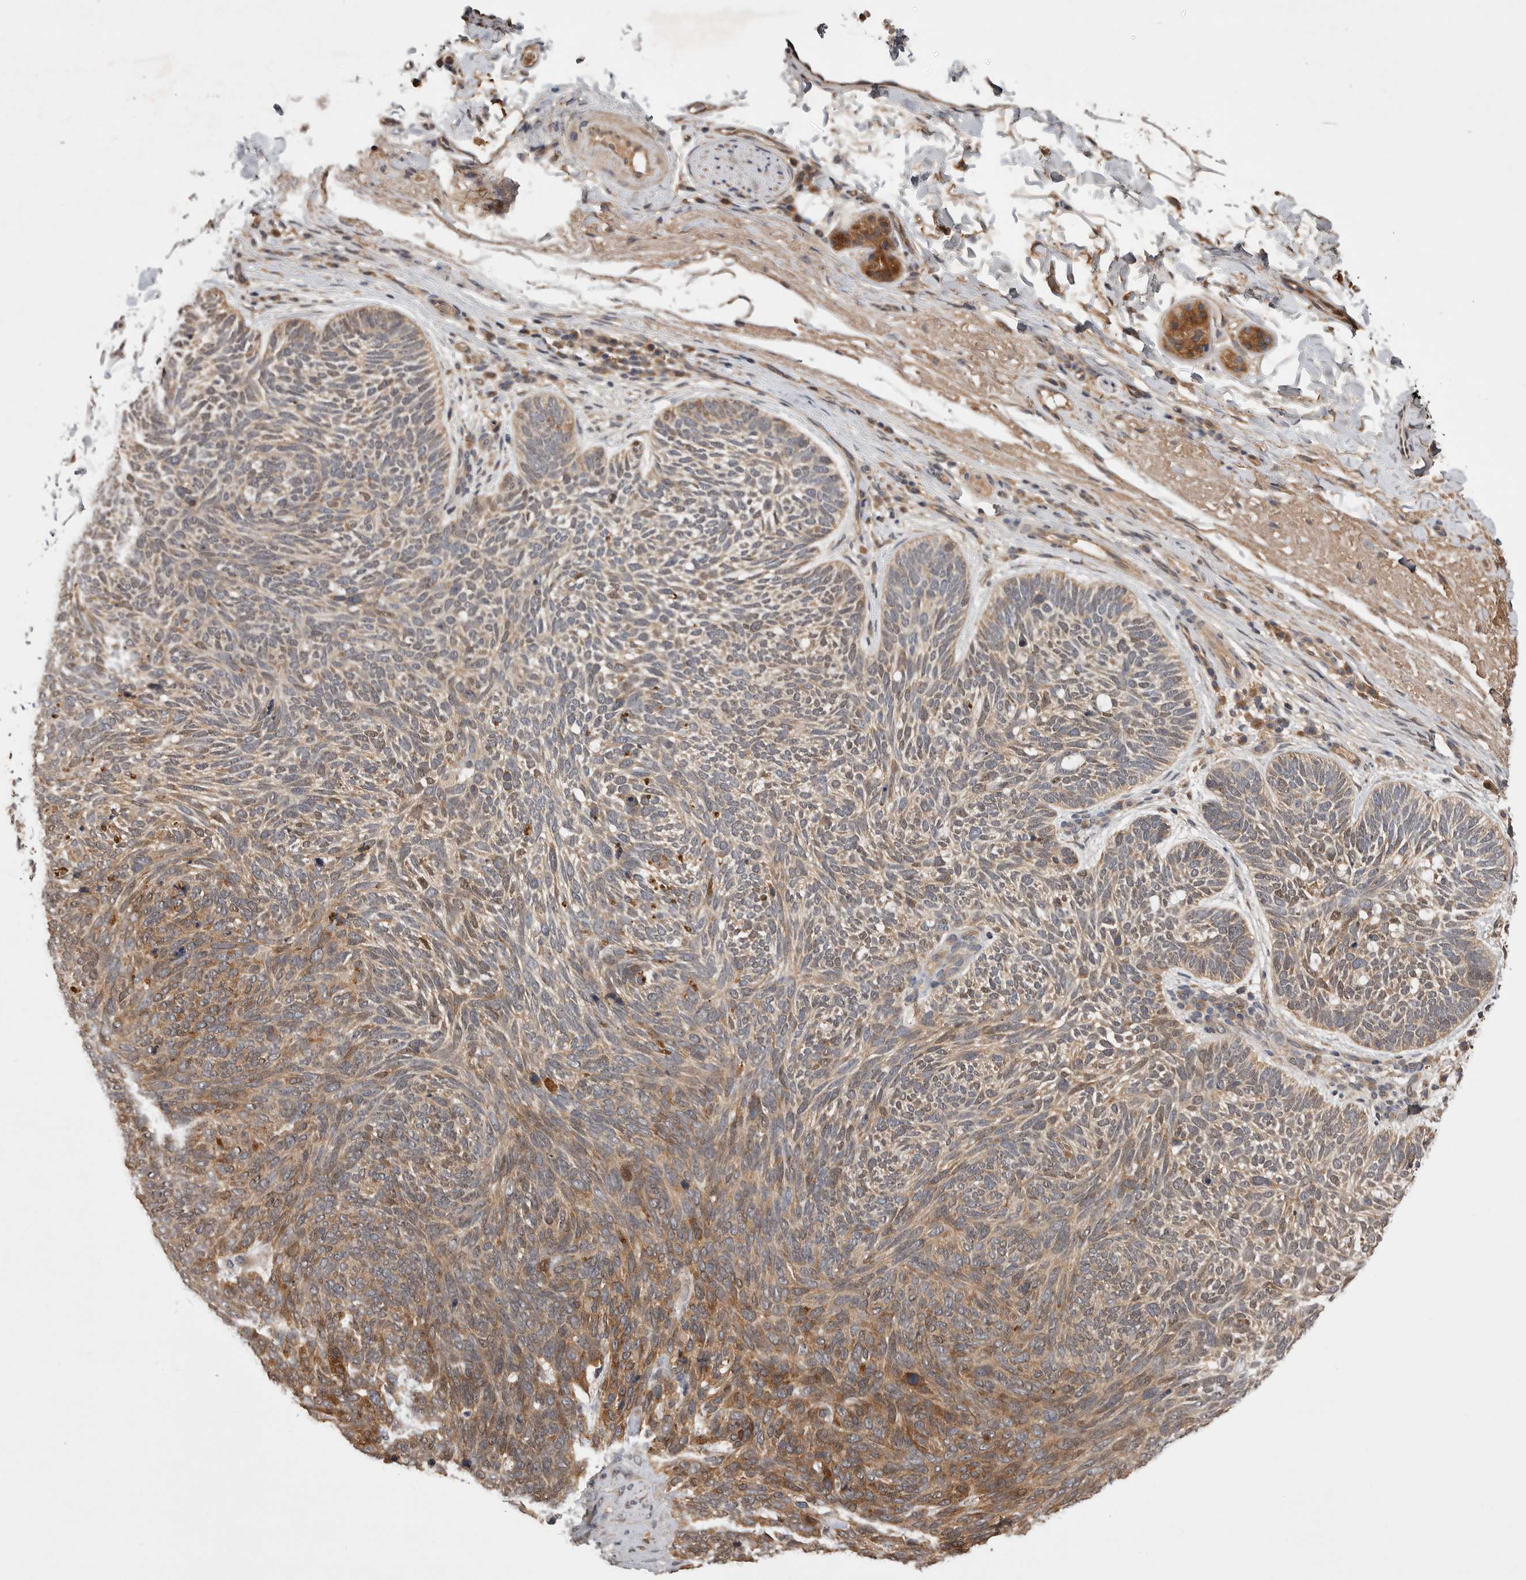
{"staining": {"intensity": "weak", "quantity": ">75%", "location": "cytoplasmic/membranous"}, "tissue": "skin cancer", "cell_type": "Tumor cells", "image_type": "cancer", "snomed": [{"axis": "morphology", "description": "Basal cell carcinoma"}, {"axis": "topography", "description": "Skin"}], "caption": "Brown immunohistochemical staining in human skin cancer (basal cell carcinoma) reveals weak cytoplasmic/membranous positivity in about >75% of tumor cells. (DAB (3,3'-diaminobenzidine) = brown stain, brightfield microscopy at high magnification).", "gene": "VN1R4", "patient": {"sex": "female", "age": 85}}